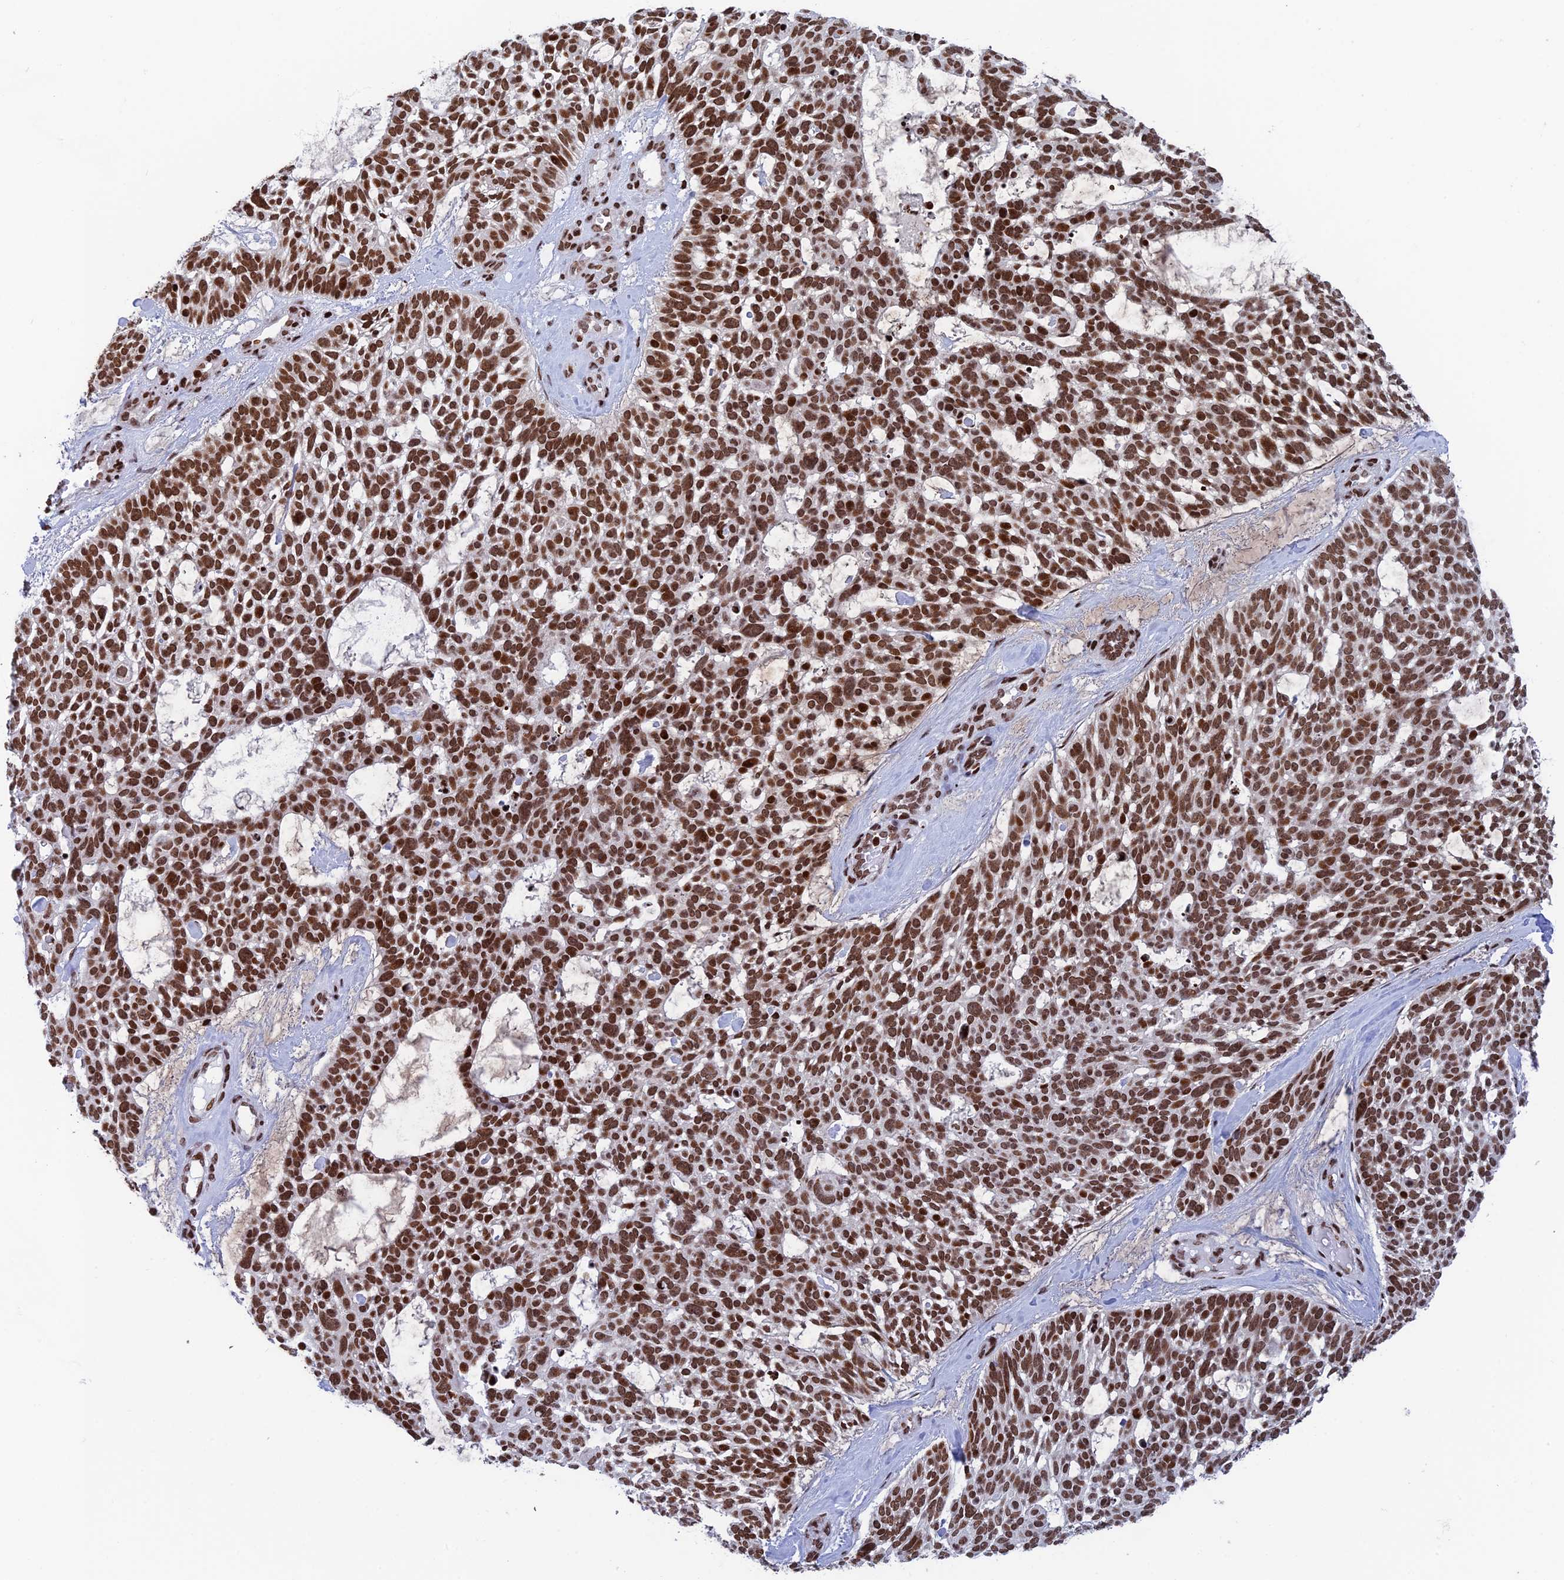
{"staining": {"intensity": "strong", "quantity": ">75%", "location": "nuclear"}, "tissue": "skin cancer", "cell_type": "Tumor cells", "image_type": "cancer", "snomed": [{"axis": "morphology", "description": "Basal cell carcinoma"}, {"axis": "topography", "description": "Skin"}], "caption": "Protein analysis of basal cell carcinoma (skin) tissue exhibits strong nuclear positivity in about >75% of tumor cells.", "gene": "RPAP1", "patient": {"sex": "male", "age": 88}}